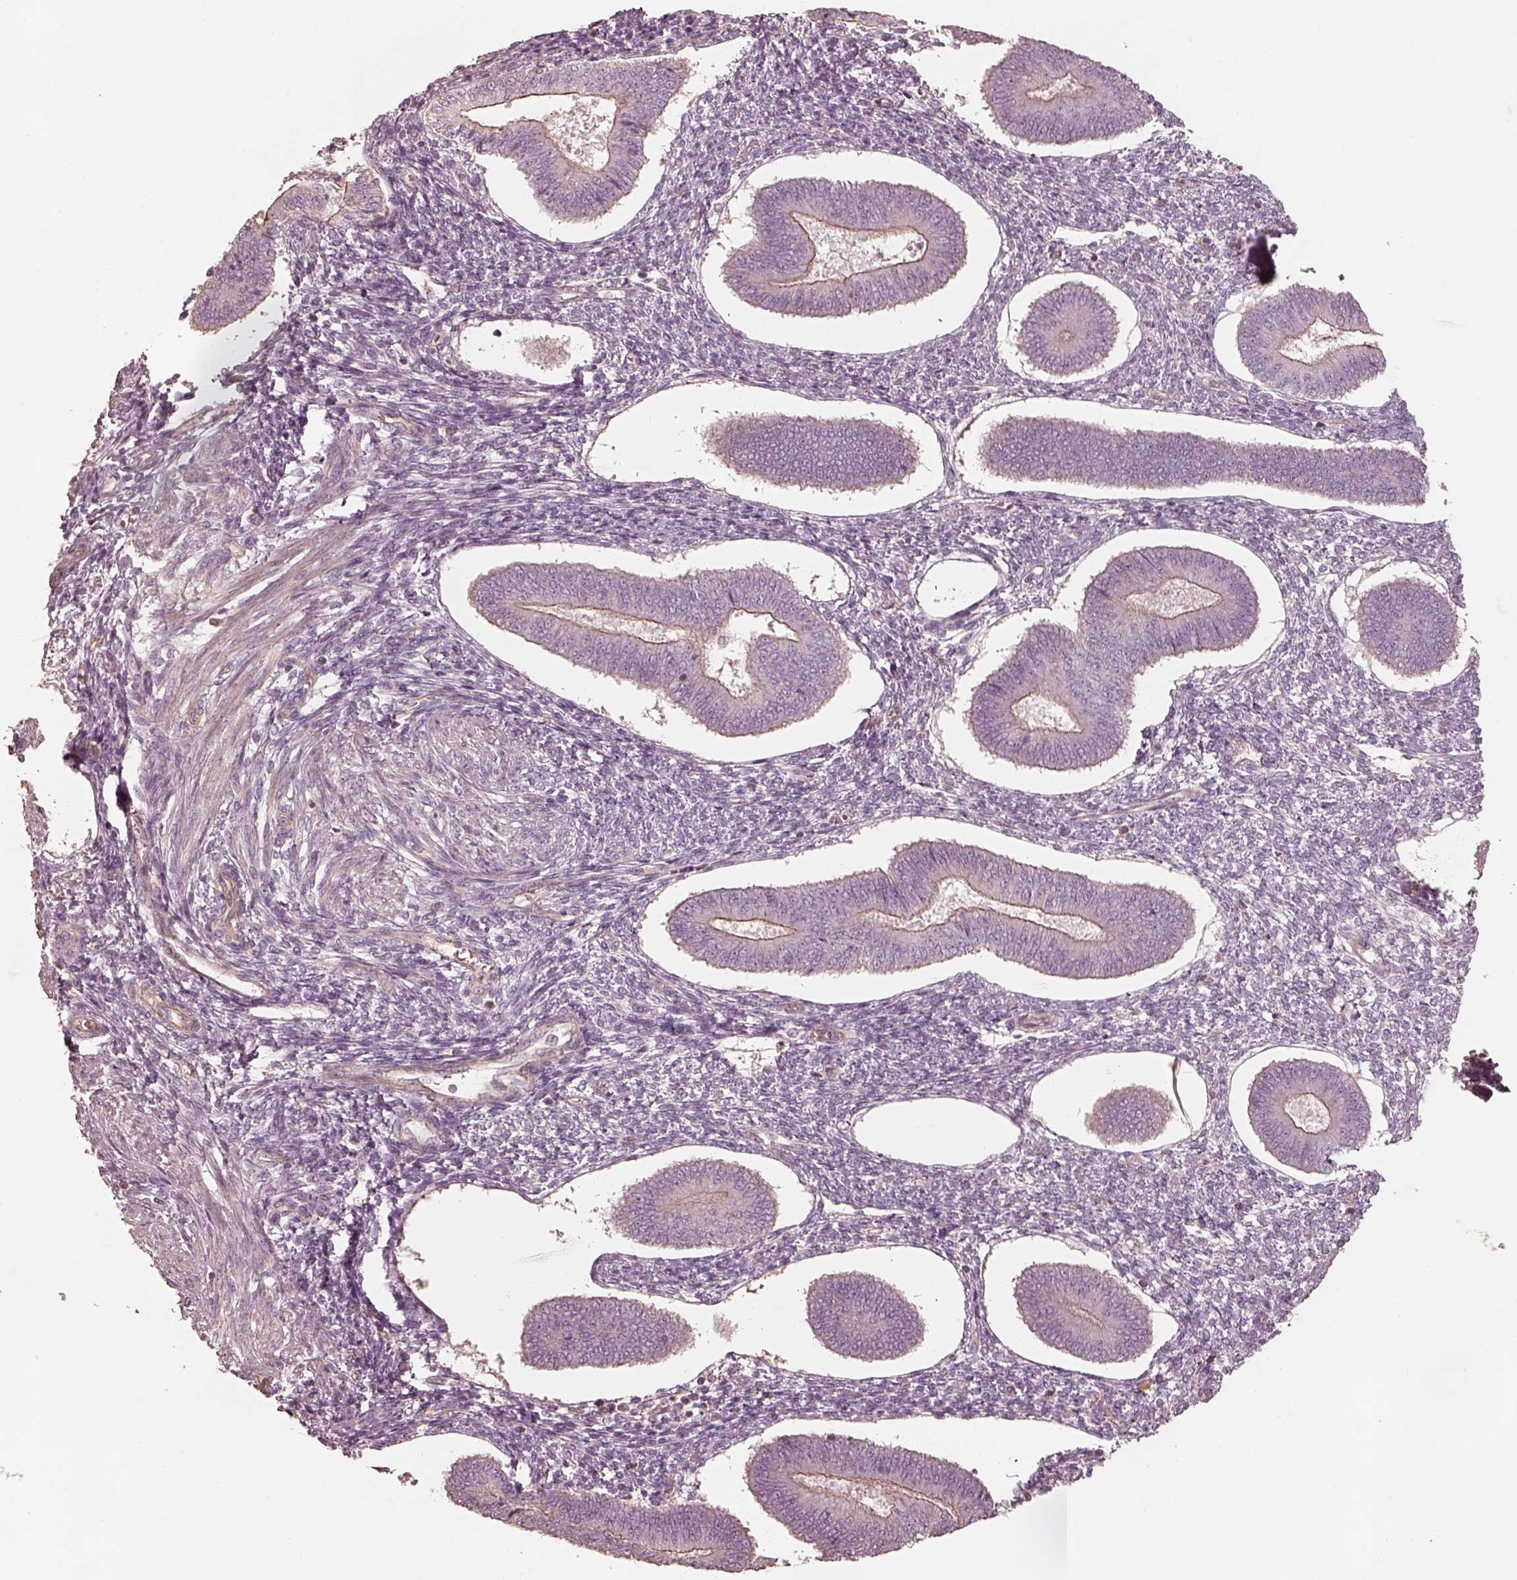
{"staining": {"intensity": "negative", "quantity": "none", "location": "none"}, "tissue": "endometrium", "cell_type": "Cells in endometrial stroma", "image_type": "normal", "snomed": [{"axis": "morphology", "description": "Normal tissue, NOS"}, {"axis": "topography", "description": "Endometrium"}], "caption": "The immunohistochemistry (IHC) photomicrograph has no significant expression in cells in endometrial stroma of endometrium. (Brightfield microscopy of DAB immunohistochemistry (IHC) at high magnification).", "gene": "OTOGL", "patient": {"sex": "female", "age": 42}}